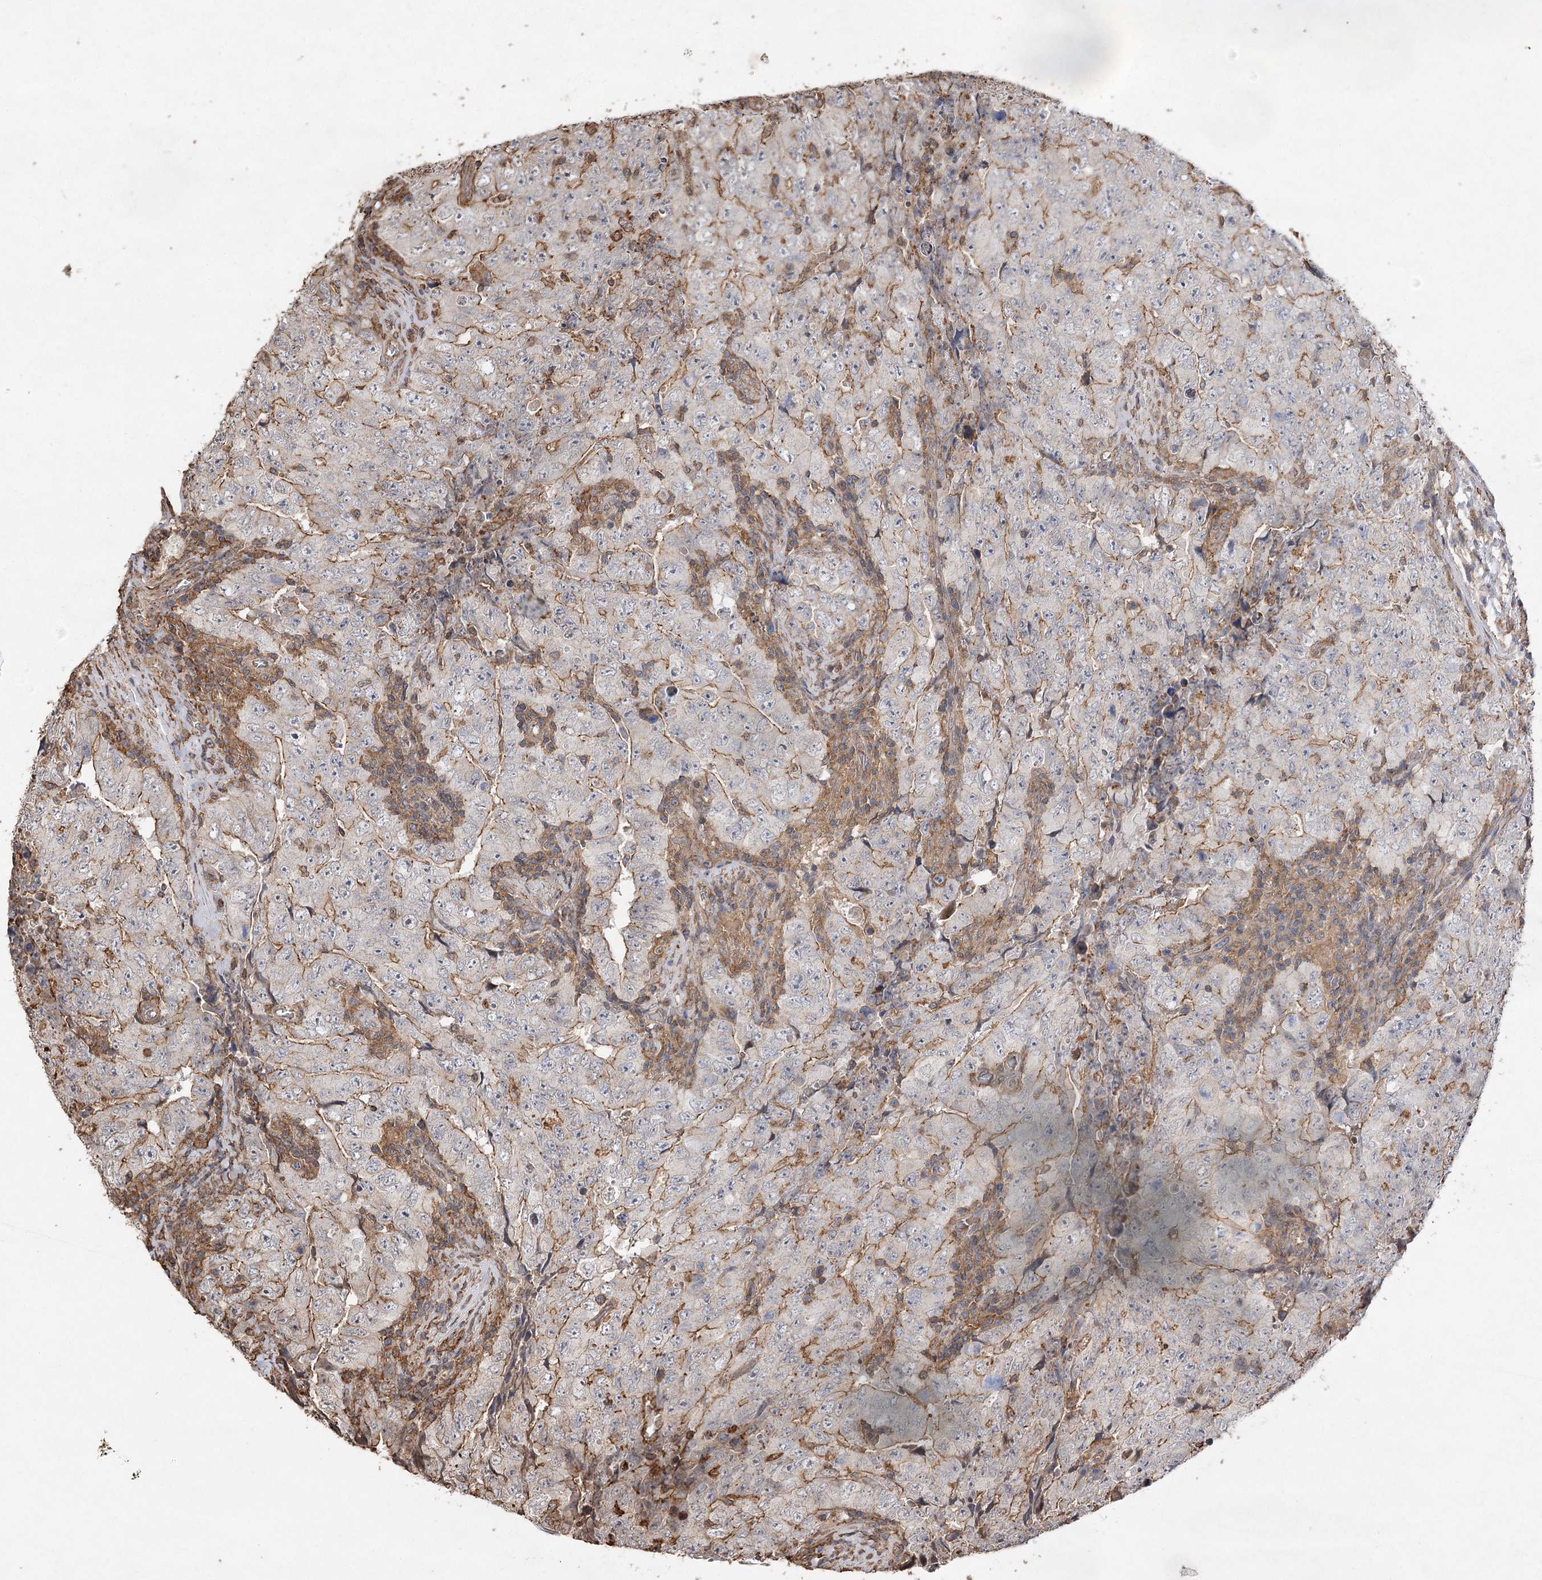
{"staining": {"intensity": "moderate", "quantity": "25%-75%", "location": "cytoplasmic/membranous"}, "tissue": "testis cancer", "cell_type": "Tumor cells", "image_type": "cancer", "snomed": [{"axis": "morphology", "description": "Carcinoma, Embryonal, NOS"}, {"axis": "topography", "description": "Testis"}], "caption": "About 25%-75% of tumor cells in embryonal carcinoma (testis) exhibit moderate cytoplasmic/membranous protein expression as visualized by brown immunohistochemical staining.", "gene": "OBSL1", "patient": {"sex": "male", "age": 26}}